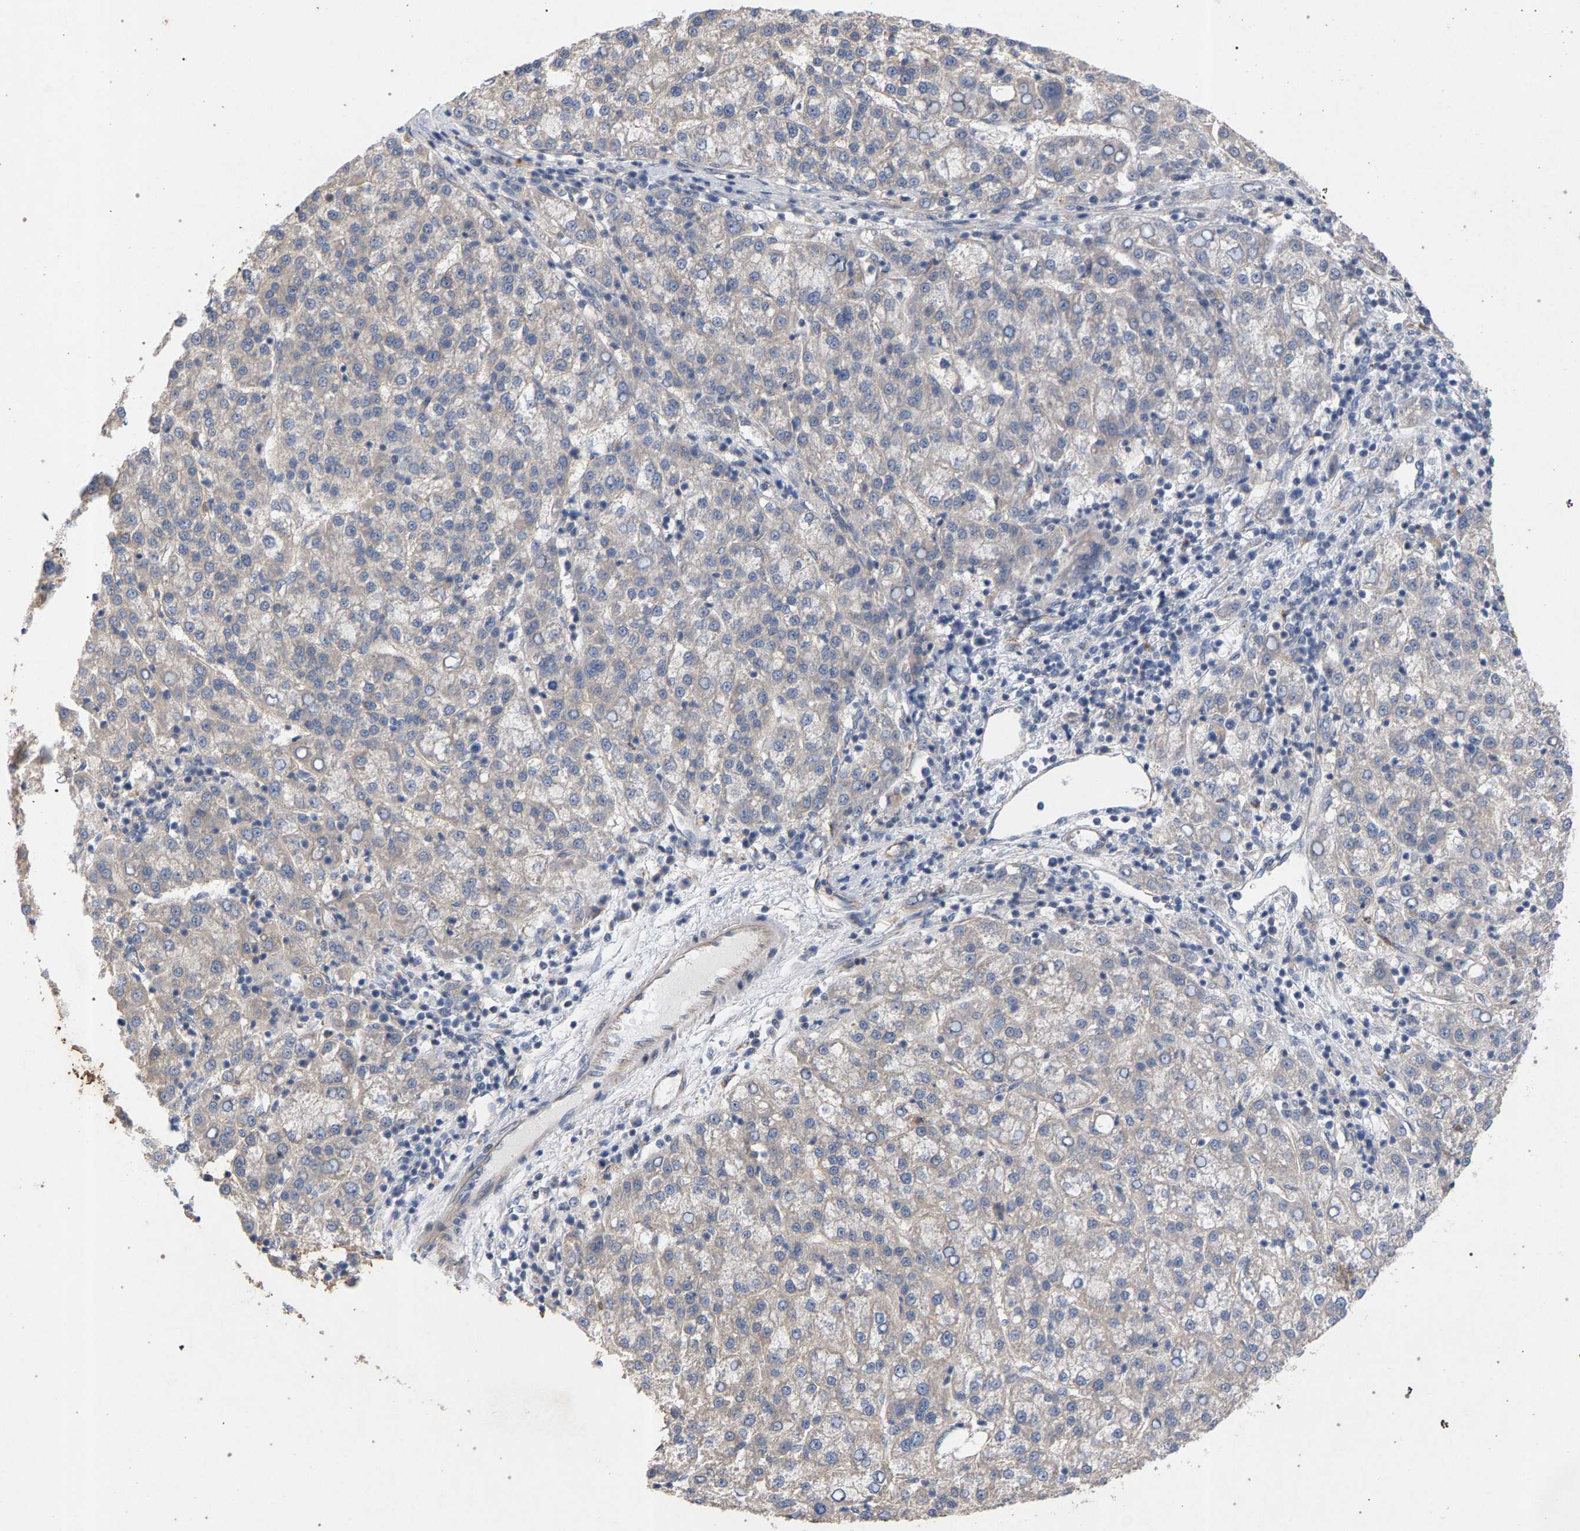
{"staining": {"intensity": "negative", "quantity": "none", "location": "none"}, "tissue": "liver cancer", "cell_type": "Tumor cells", "image_type": "cancer", "snomed": [{"axis": "morphology", "description": "Carcinoma, Hepatocellular, NOS"}, {"axis": "topography", "description": "Liver"}], "caption": "Immunohistochemical staining of human hepatocellular carcinoma (liver) displays no significant positivity in tumor cells.", "gene": "MAMDC2", "patient": {"sex": "female", "age": 58}}